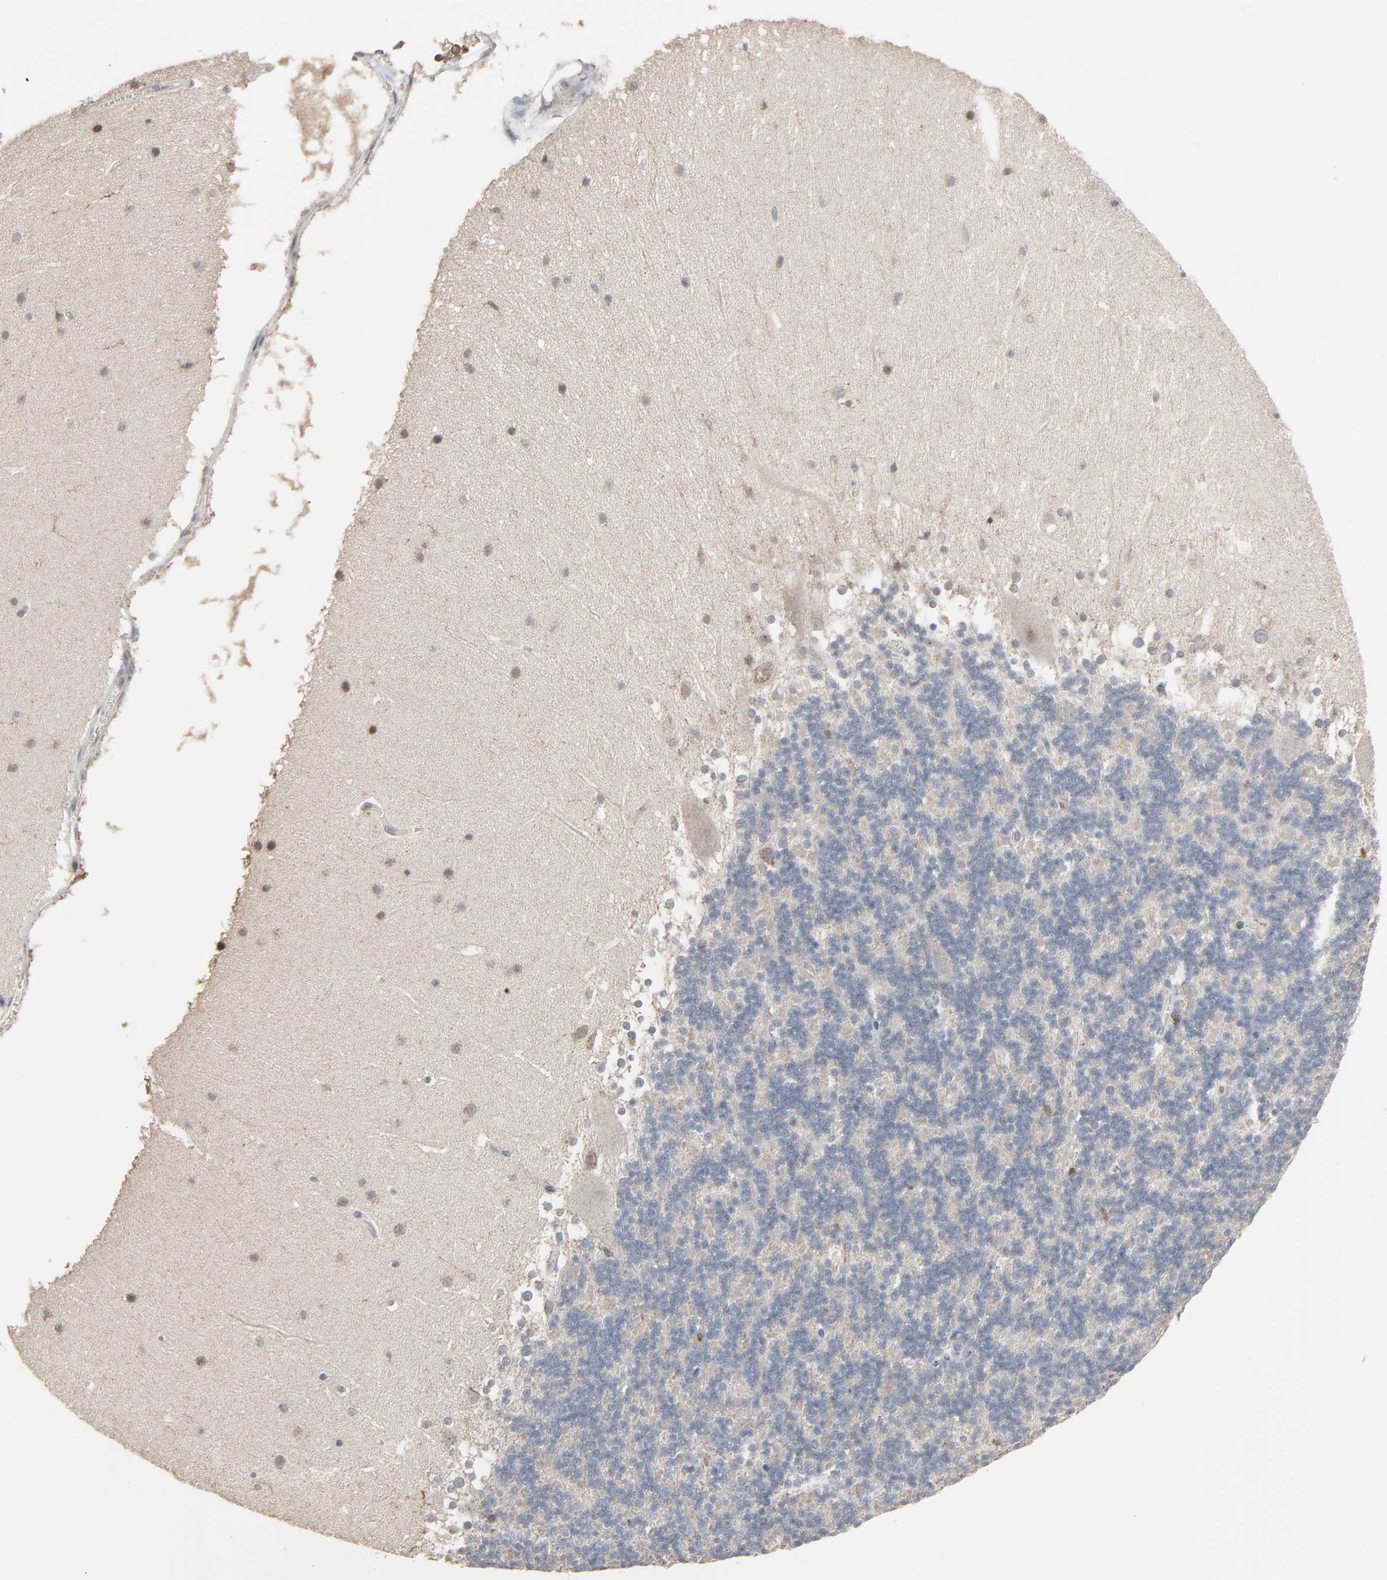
{"staining": {"intensity": "negative", "quantity": "none", "location": "none"}, "tissue": "cerebellum", "cell_type": "Cells in granular layer", "image_type": "normal", "snomed": [{"axis": "morphology", "description": "Normal tissue, NOS"}, {"axis": "topography", "description": "Cerebellum"}], "caption": "High power microscopy histopathology image of an IHC histopathology image of benign cerebellum, revealing no significant expression in cells in granular layer. Nuclei are stained in blue.", "gene": "DOCK8", "patient": {"sex": "female", "age": 19}}